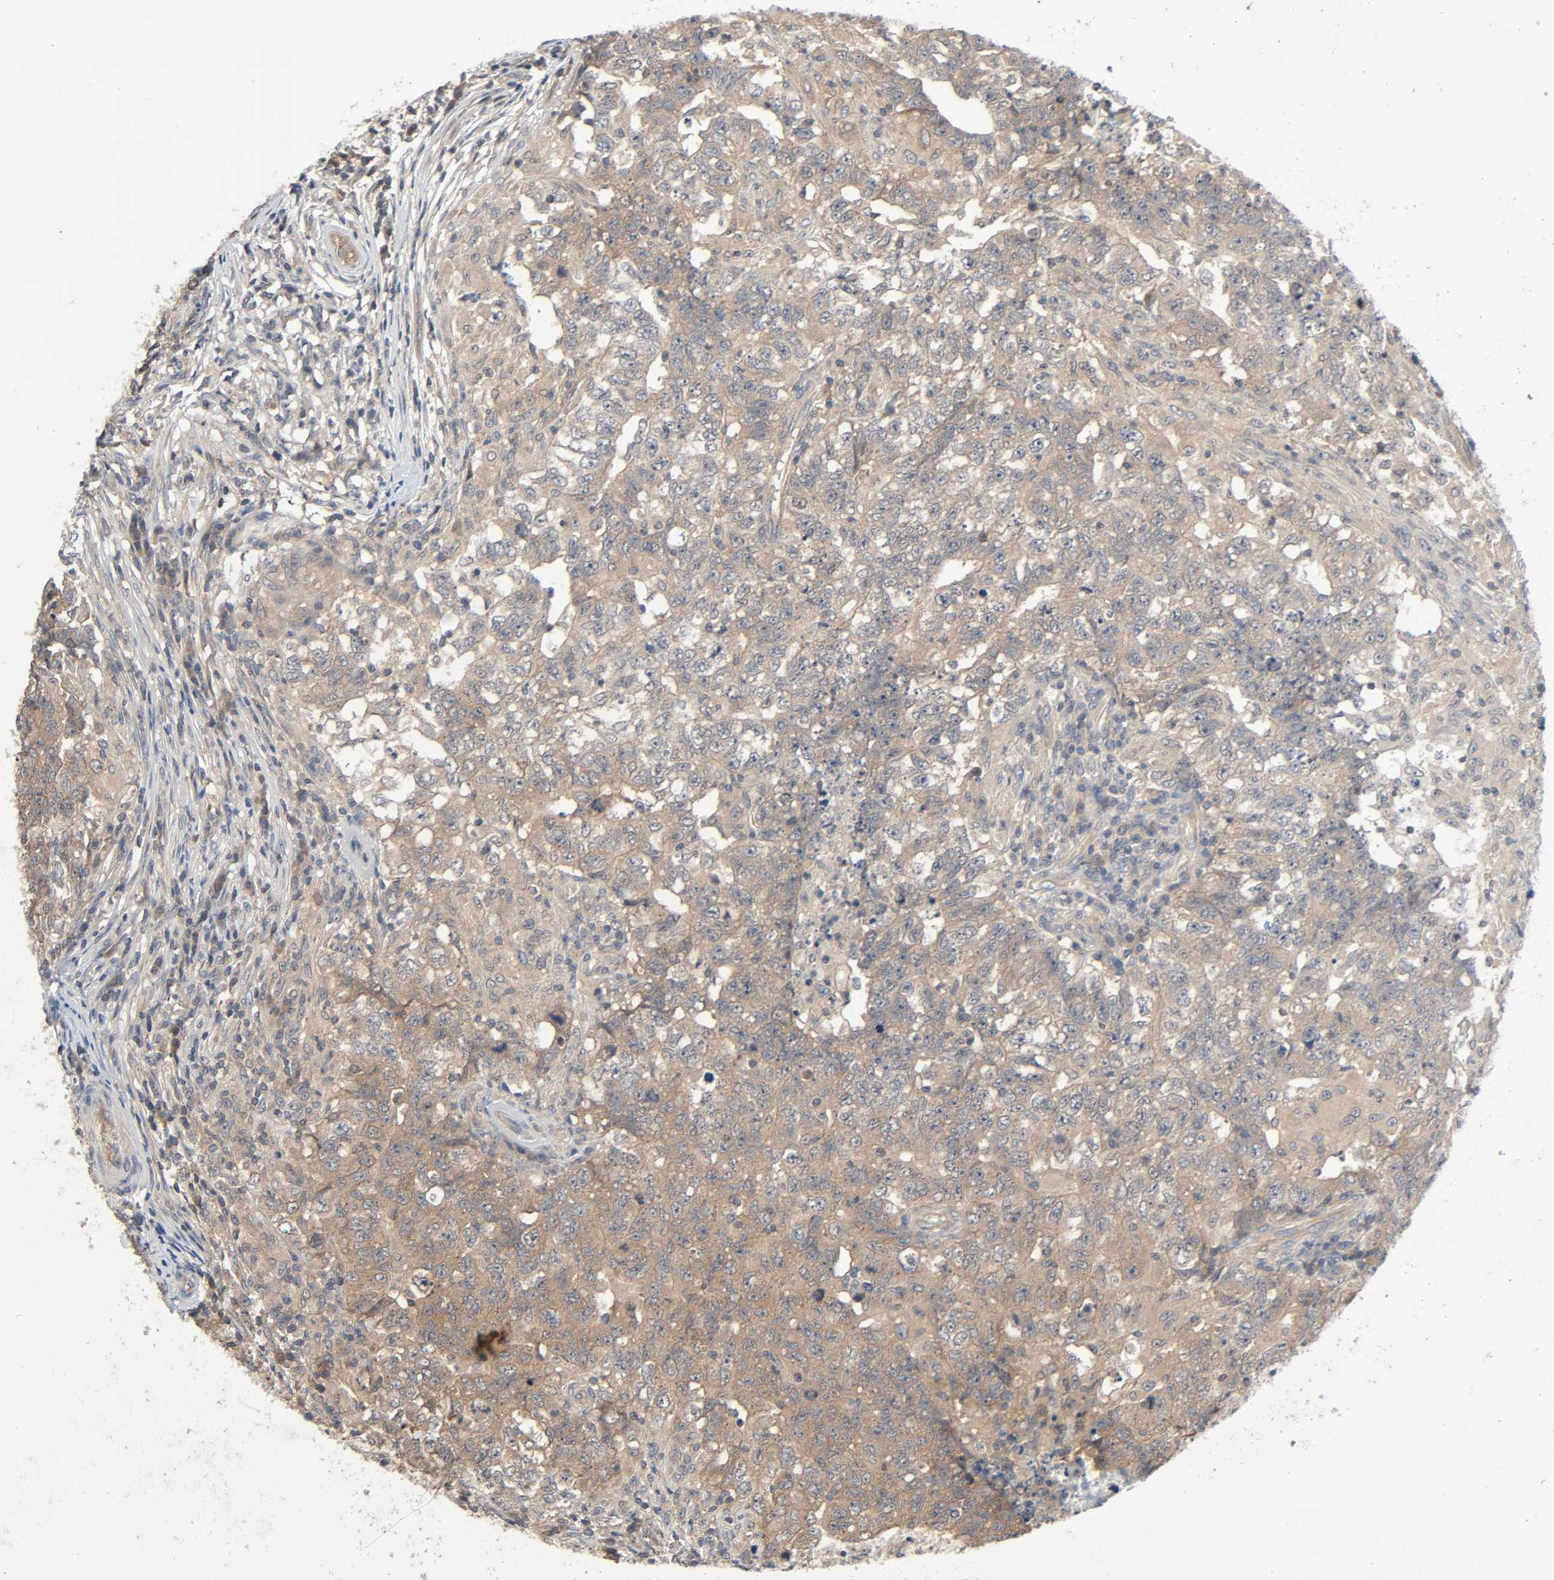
{"staining": {"intensity": "moderate", "quantity": ">75%", "location": "cytoplasmic/membranous"}, "tissue": "testis cancer", "cell_type": "Tumor cells", "image_type": "cancer", "snomed": [{"axis": "morphology", "description": "Carcinoma, Embryonal, NOS"}, {"axis": "topography", "description": "Testis"}], "caption": "Testis embryonal carcinoma stained for a protein reveals moderate cytoplasmic/membranous positivity in tumor cells. The staining was performed using DAB (3,3'-diaminobenzidine), with brown indicating positive protein expression. Nuclei are stained blue with hematoxylin.", "gene": "PPP2R1B", "patient": {"sex": "male", "age": 21}}